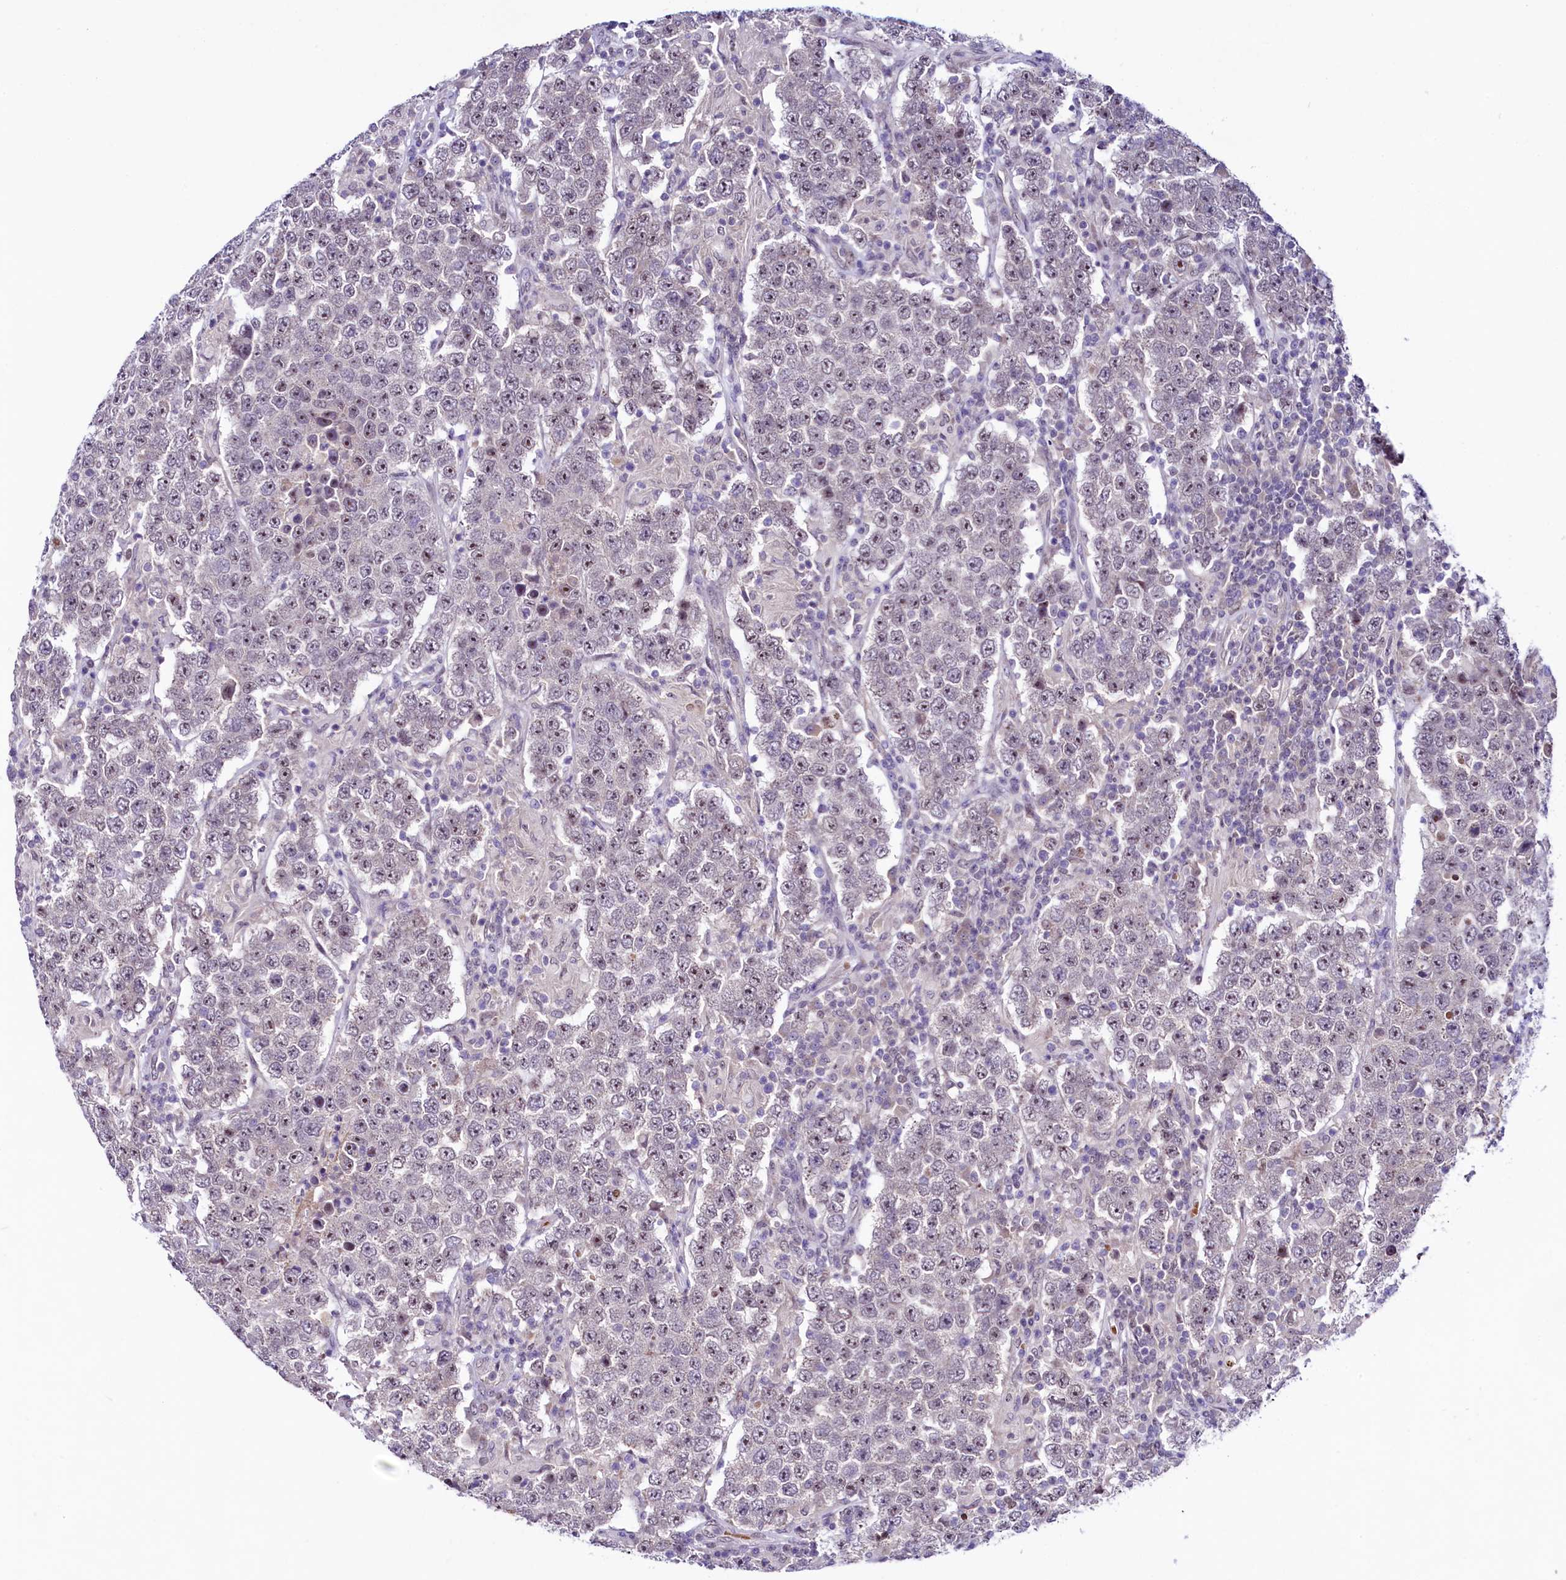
{"staining": {"intensity": "weak", "quantity": "<25%", "location": "nuclear"}, "tissue": "testis cancer", "cell_type": "Tumor cells", "image_type": "cancer", "snomed": [{"axis": "morphology", "description": "Normal tissue, NOS"}, {"axis": "morphology", "description": "Urothelial carcinoma, High grade"}, {"axis": "morphology", "description": "Seminoma, NOS"}, {"axis": "morphology", "description": "Carcinoma, Embryonal, NOS"}, {"axis": "topography", "description": "Urinary bladder"}, {"axis": "topography", "description": "Testis"}], "caption": "Immunohistochemical staining of human testis cancer (seminoma) exhibits no significant expression in tumor cells.", "gene": "LEUTX", "patient": {"sex": "male", "age": 41}}